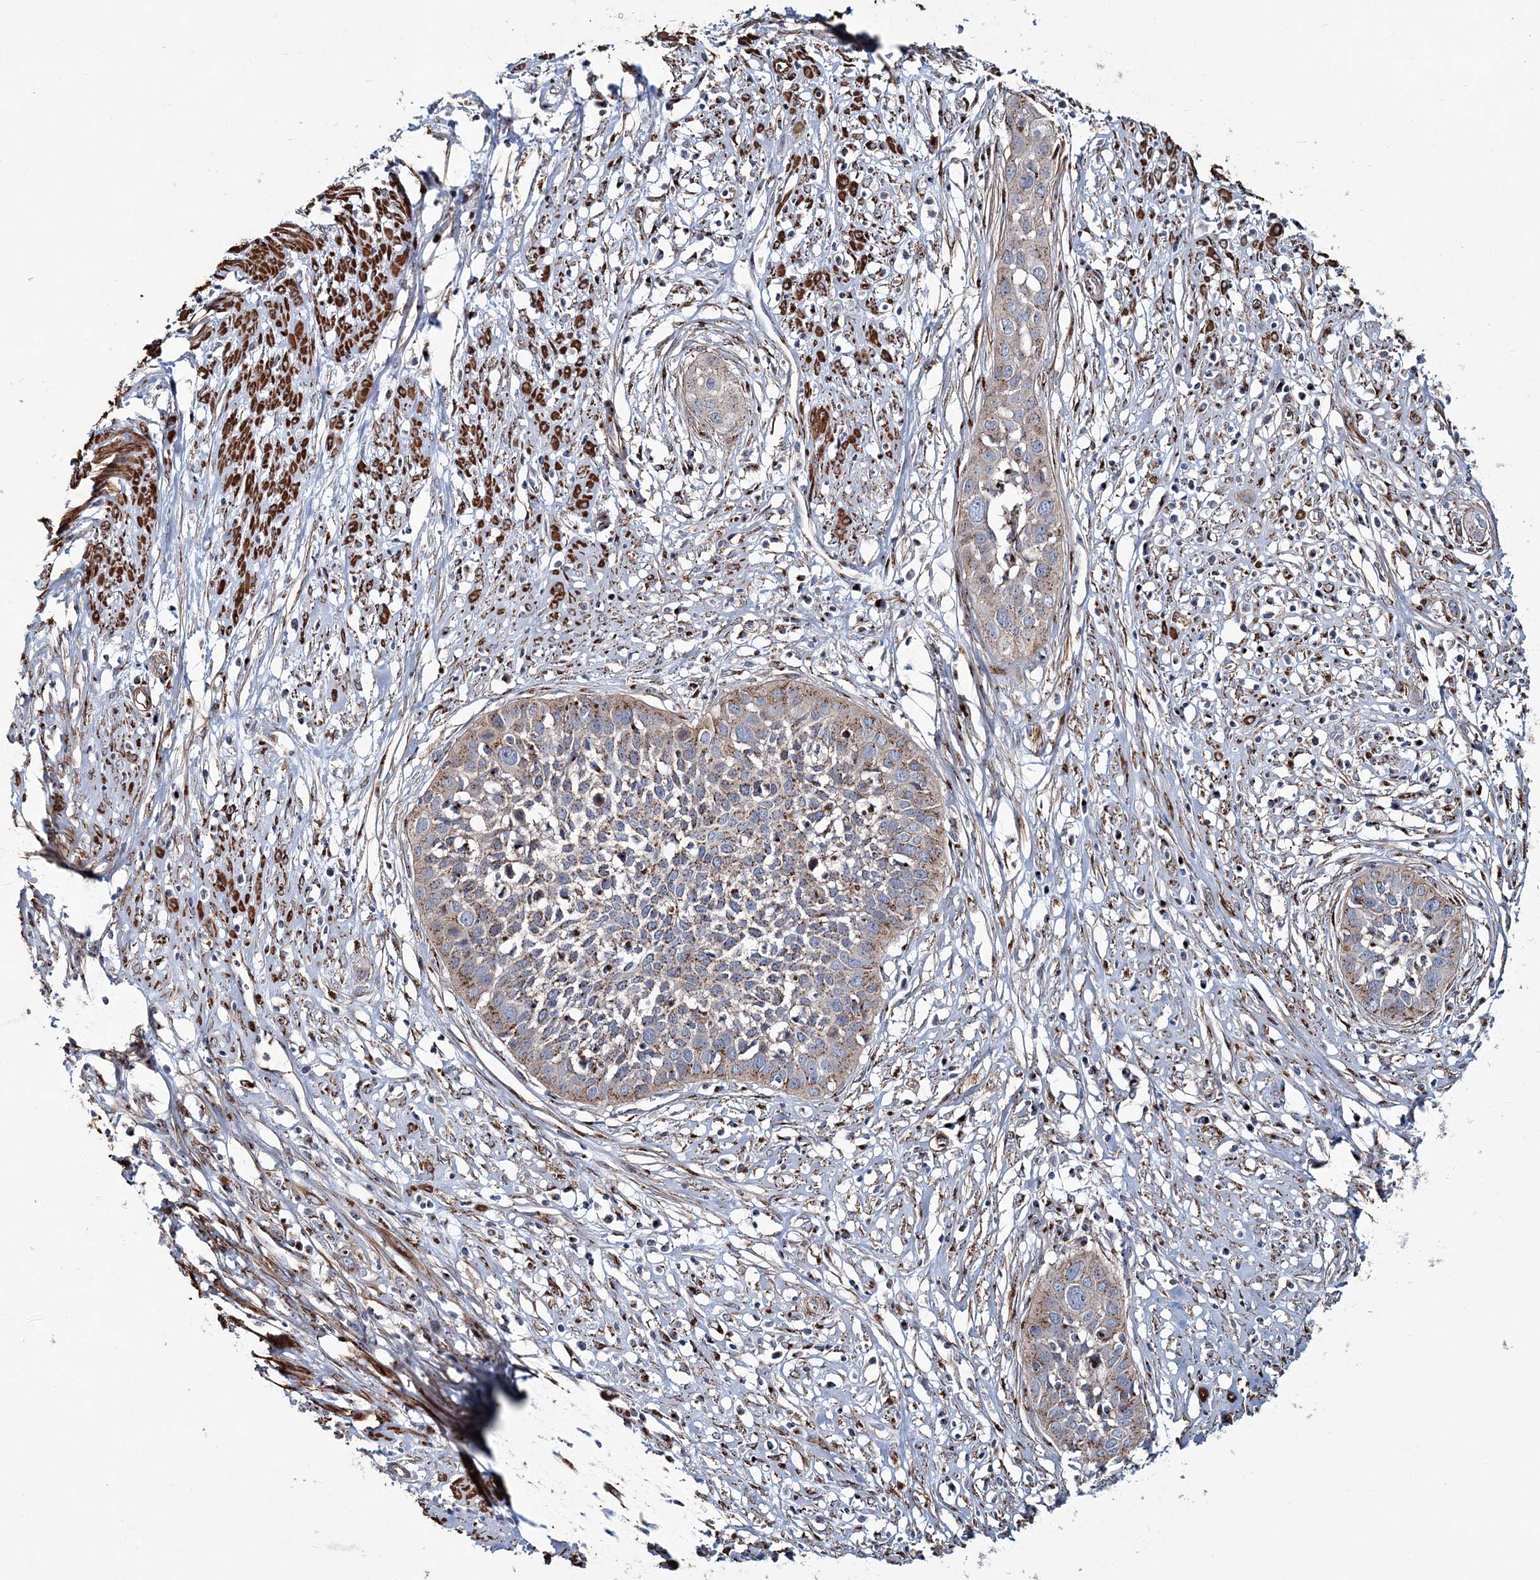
{"staining": {"intensity": "moderate", "quantity": ">75%", "location": "cytoplasmic/membranous"}, "tissue": "cervical cancer", "cell_type": "Tumor cells", "image_type": "cancer", "snomed": [{"axis": "morphology", "description": "Squamous cell carcinoma, NOS"}, {"axis": "topography", "description": "Cervix"}], "caption": "The histopathology image demonstrates a brown stain indicating the presence of a protein in the cytoplasmic/membranous of tumor cells in cervical squamous cell carcinoma. Using DAB (3,3'-diaminobenzidine) (brown) and hematoxylin (blue) stains, captured at high magnification using brightfield microscopy.", "gene": "MAN1A2", "patient": {"sex": "female", "age": 34}}